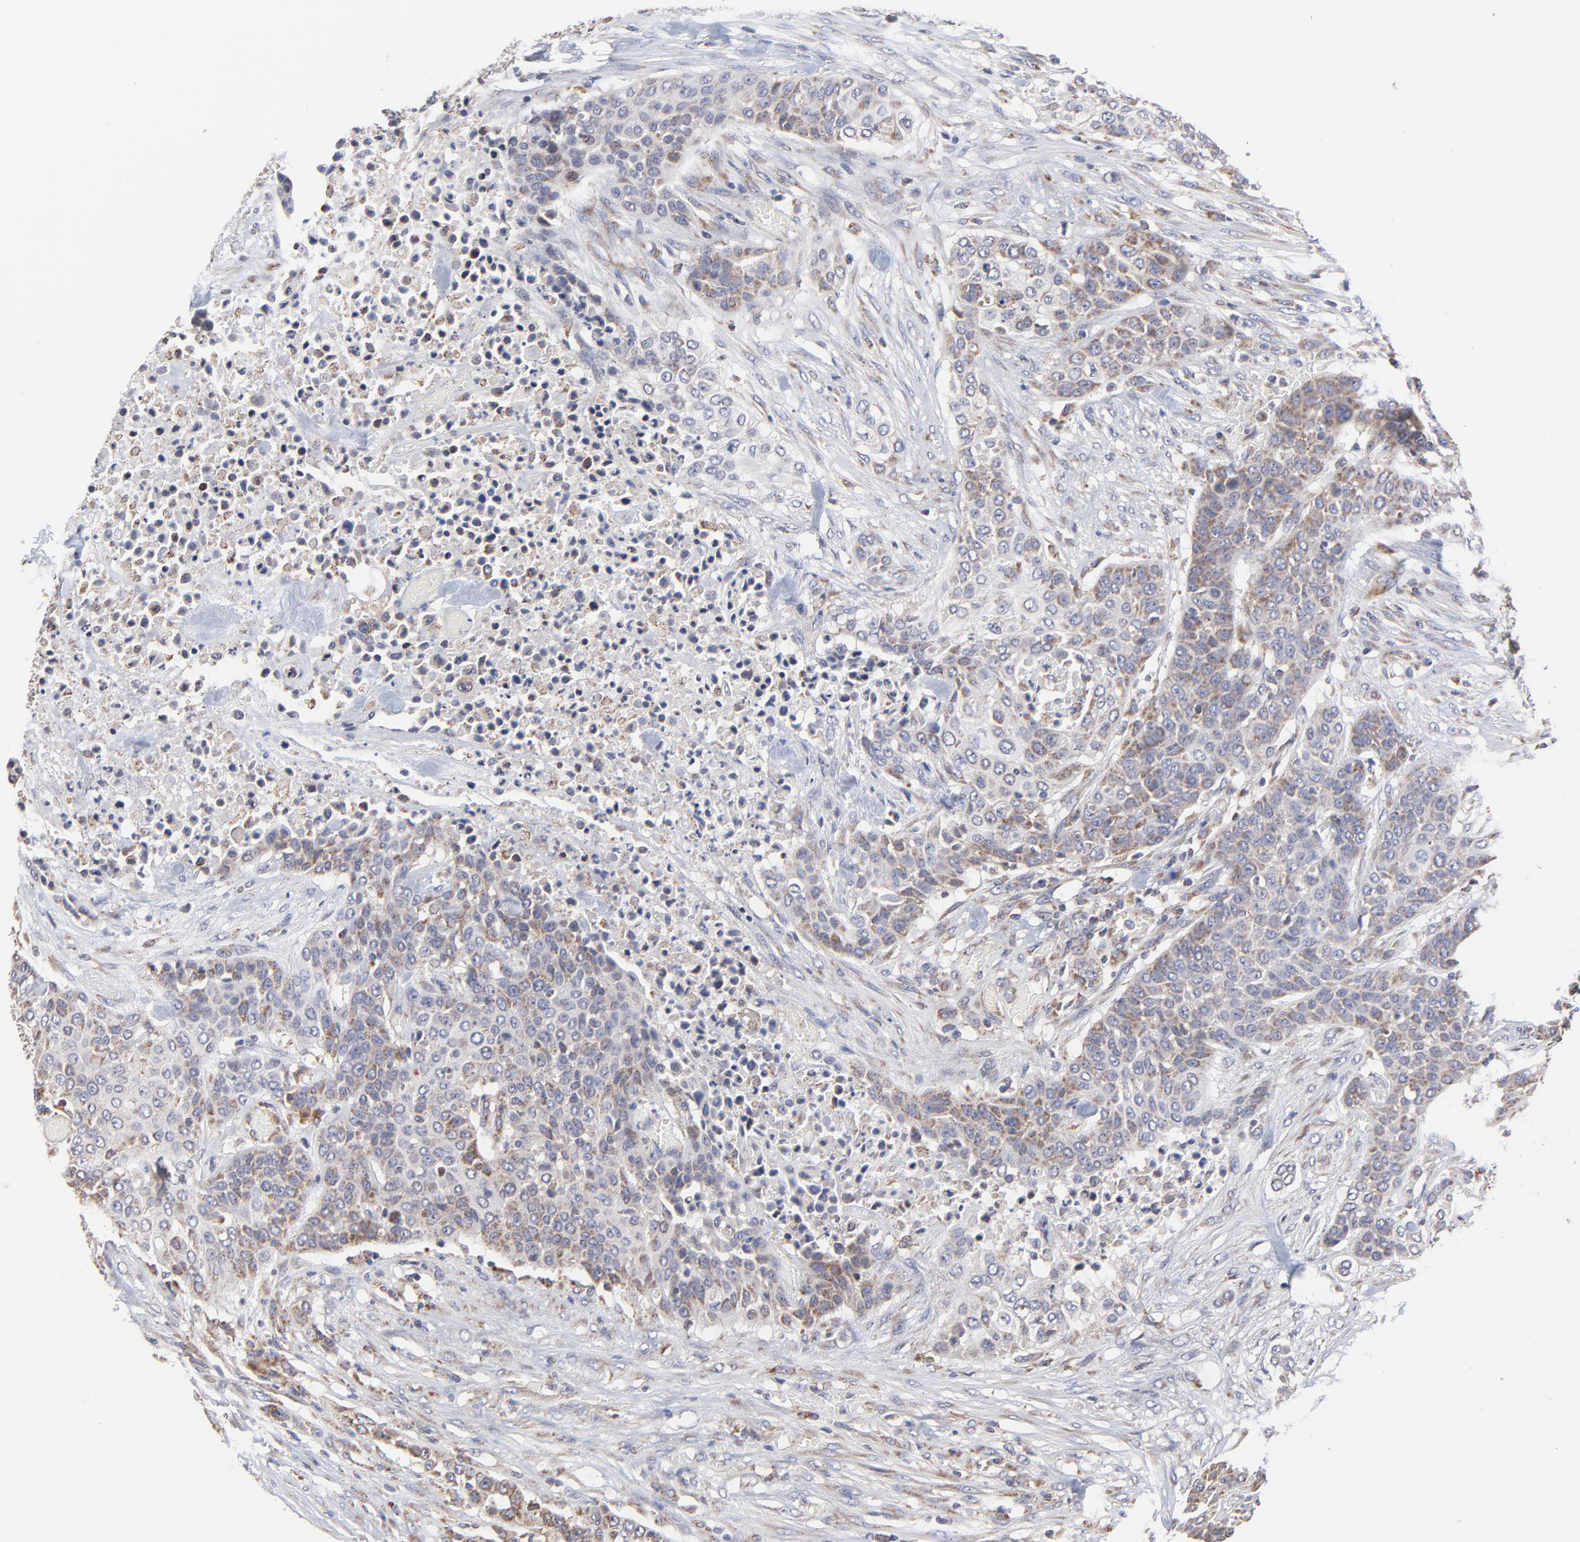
{"staining": {"intensity": "weak", "quantity": "<25%", "location": "cytoplasmic/membranous"}, "tissue": "urothelial cancer", "cell_type": "Tumor cells", "image_type": "cancer", "snomed": [{"axis": "morphology", "description": "Urothelial carcinoma, High grade"}, {"axis": "topography", "description": "Urinary bladder"}], "caption": "IHC of urothelial cancer exhibits no expression in tumor cells. (Stains: DAB (3,3'-diaminobenzidine) IHC with hematoxylin counter stain, Microscopy: brightfield microscopy at high magnification).", "gene": "ZNF550", "patient": {"sex": "male", "age": 74}}